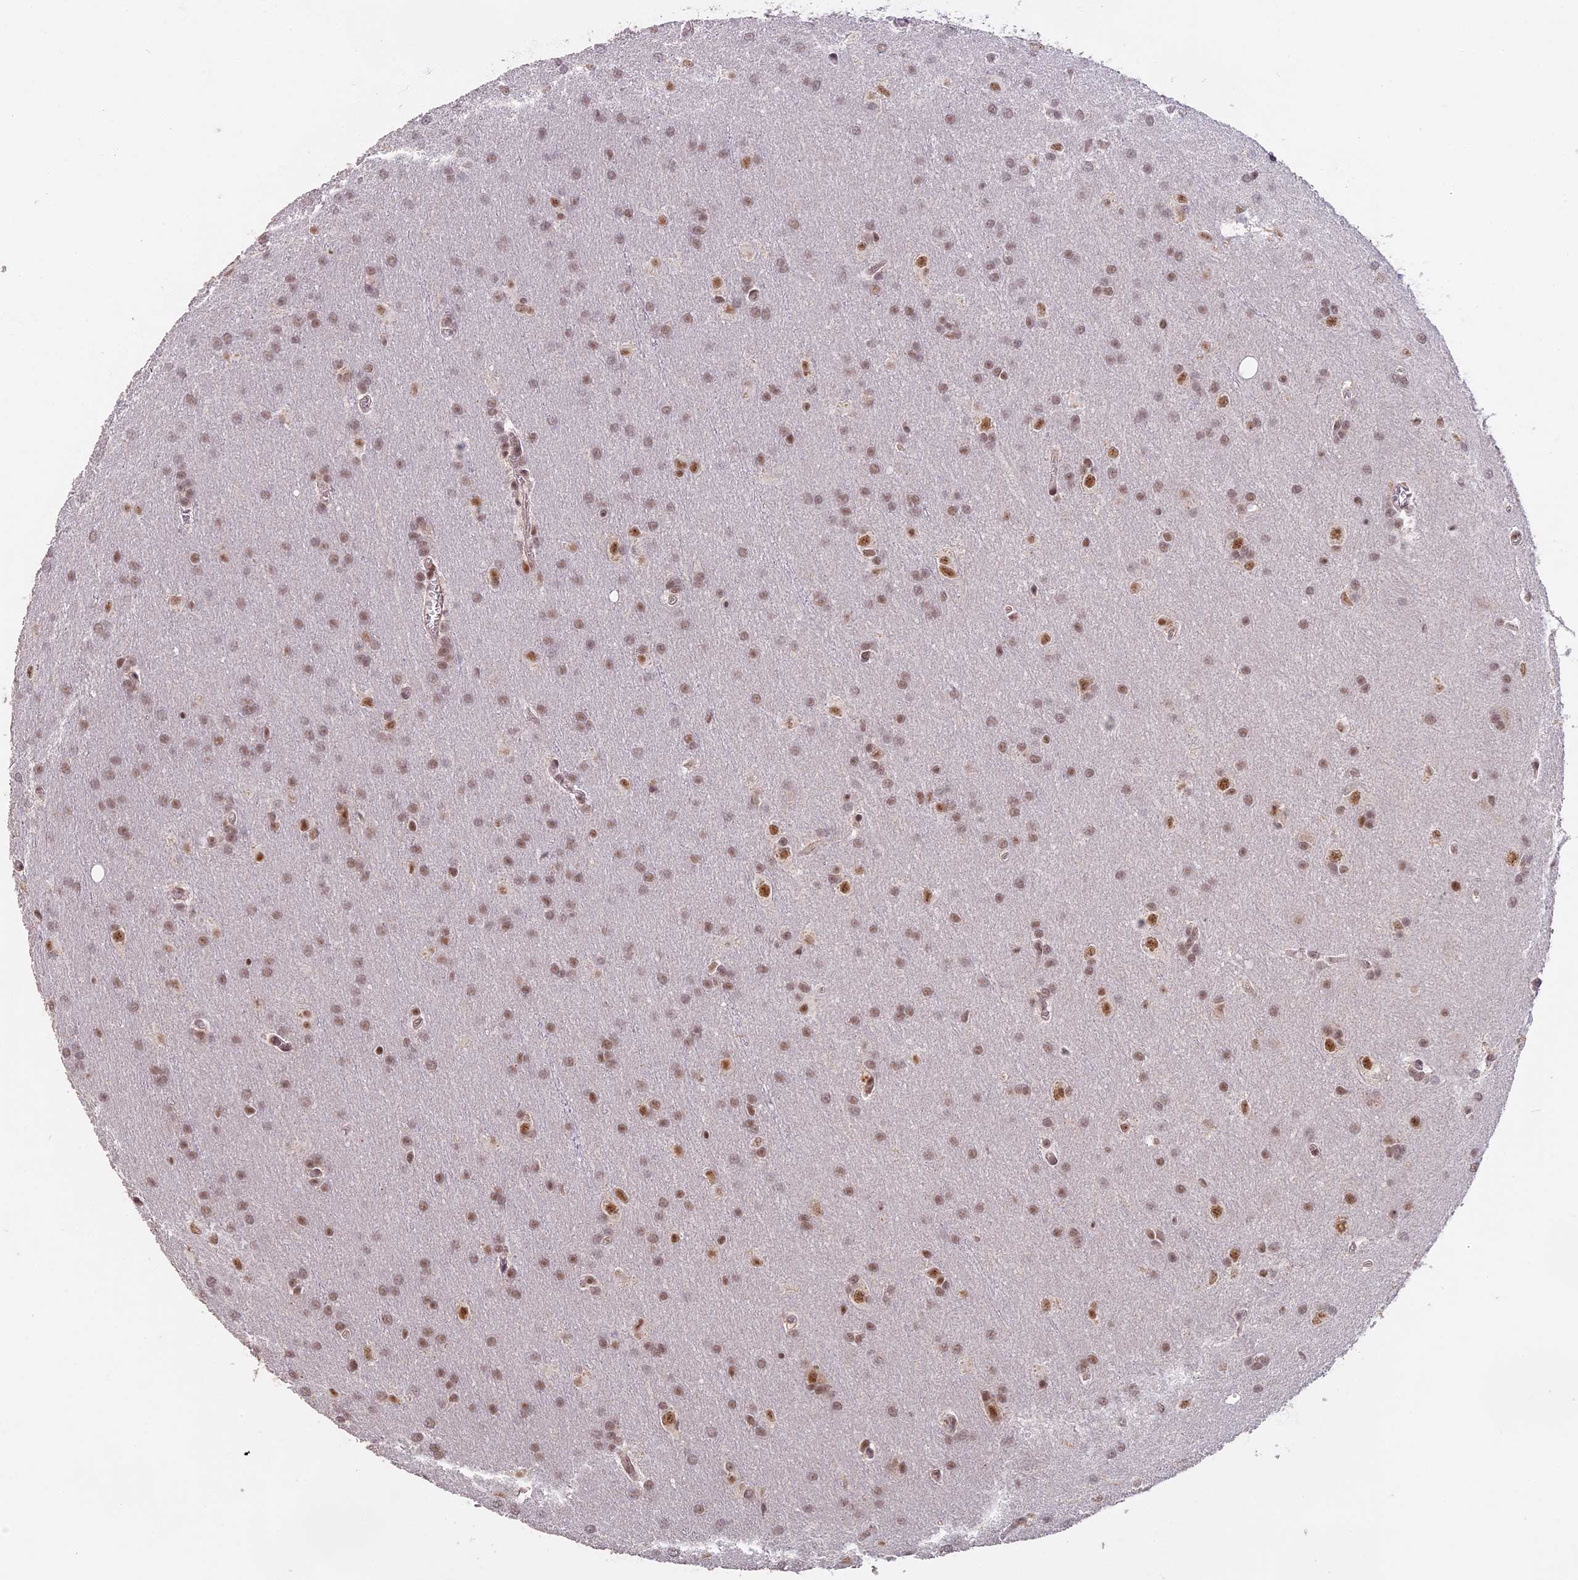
{"staining": {"intensity": "weak", "quantity": ">75%", "location": "nuclear"}, "tissue": "glioma", "cell_type": "Tumor cells", "image_type": "cancer", "snomed": [{"axis": "morphology", "description": "Glioma, malignant, Low grade"}, {"axis": "topography", "description": "Brain"}], "caption": "Weak nuclear protein staining is identified in about >75% of tumor cells in malignant low-grade glioma.", "gene": "MORF4L1", "patient": {"sex": "female", "age": 32}}